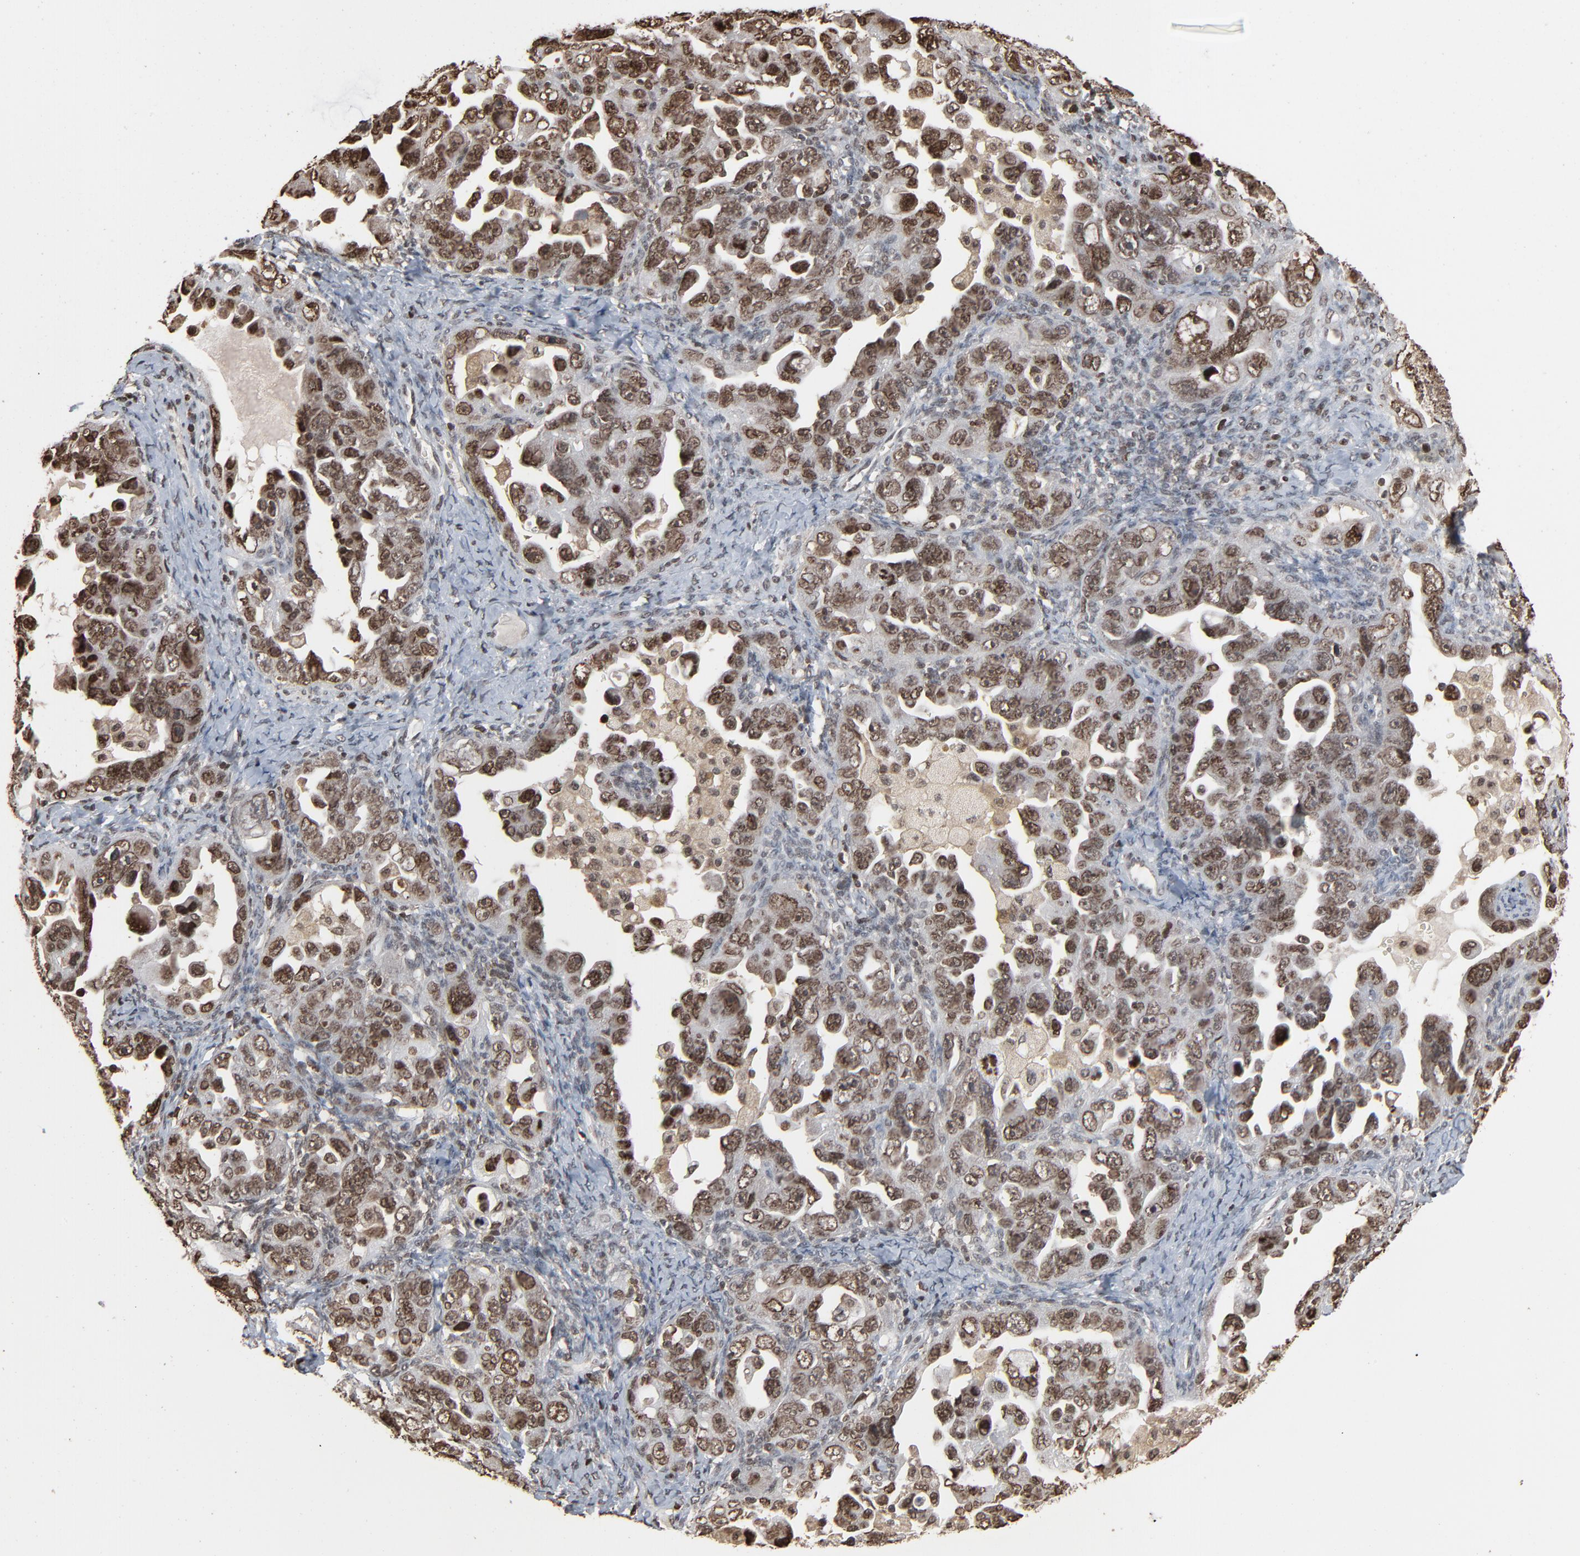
{"staining": {"intensity": "strong", "quantity": ">75%", "location": "nuclear"}, "tissue": "ovarian cancer", "cell_type": "Tumor cells", "image_type": "cancer", "snomed": [{"axis": "morphology", "description": "Cystadenocarcinoma, serous, NOS"}, {"axis": "topography", "description": "Ovary"}], "caption": "Immunohistochemistry (IHC) photomicrograph of human ovarian serous cystadenocarcinoma stained for a protein (brown), which exhibits high levels of strong nuclear positivity in about >75% of tumor cells.", "gene": "RPS6KA3", "patient": {"sex": "female", "age": 66}}